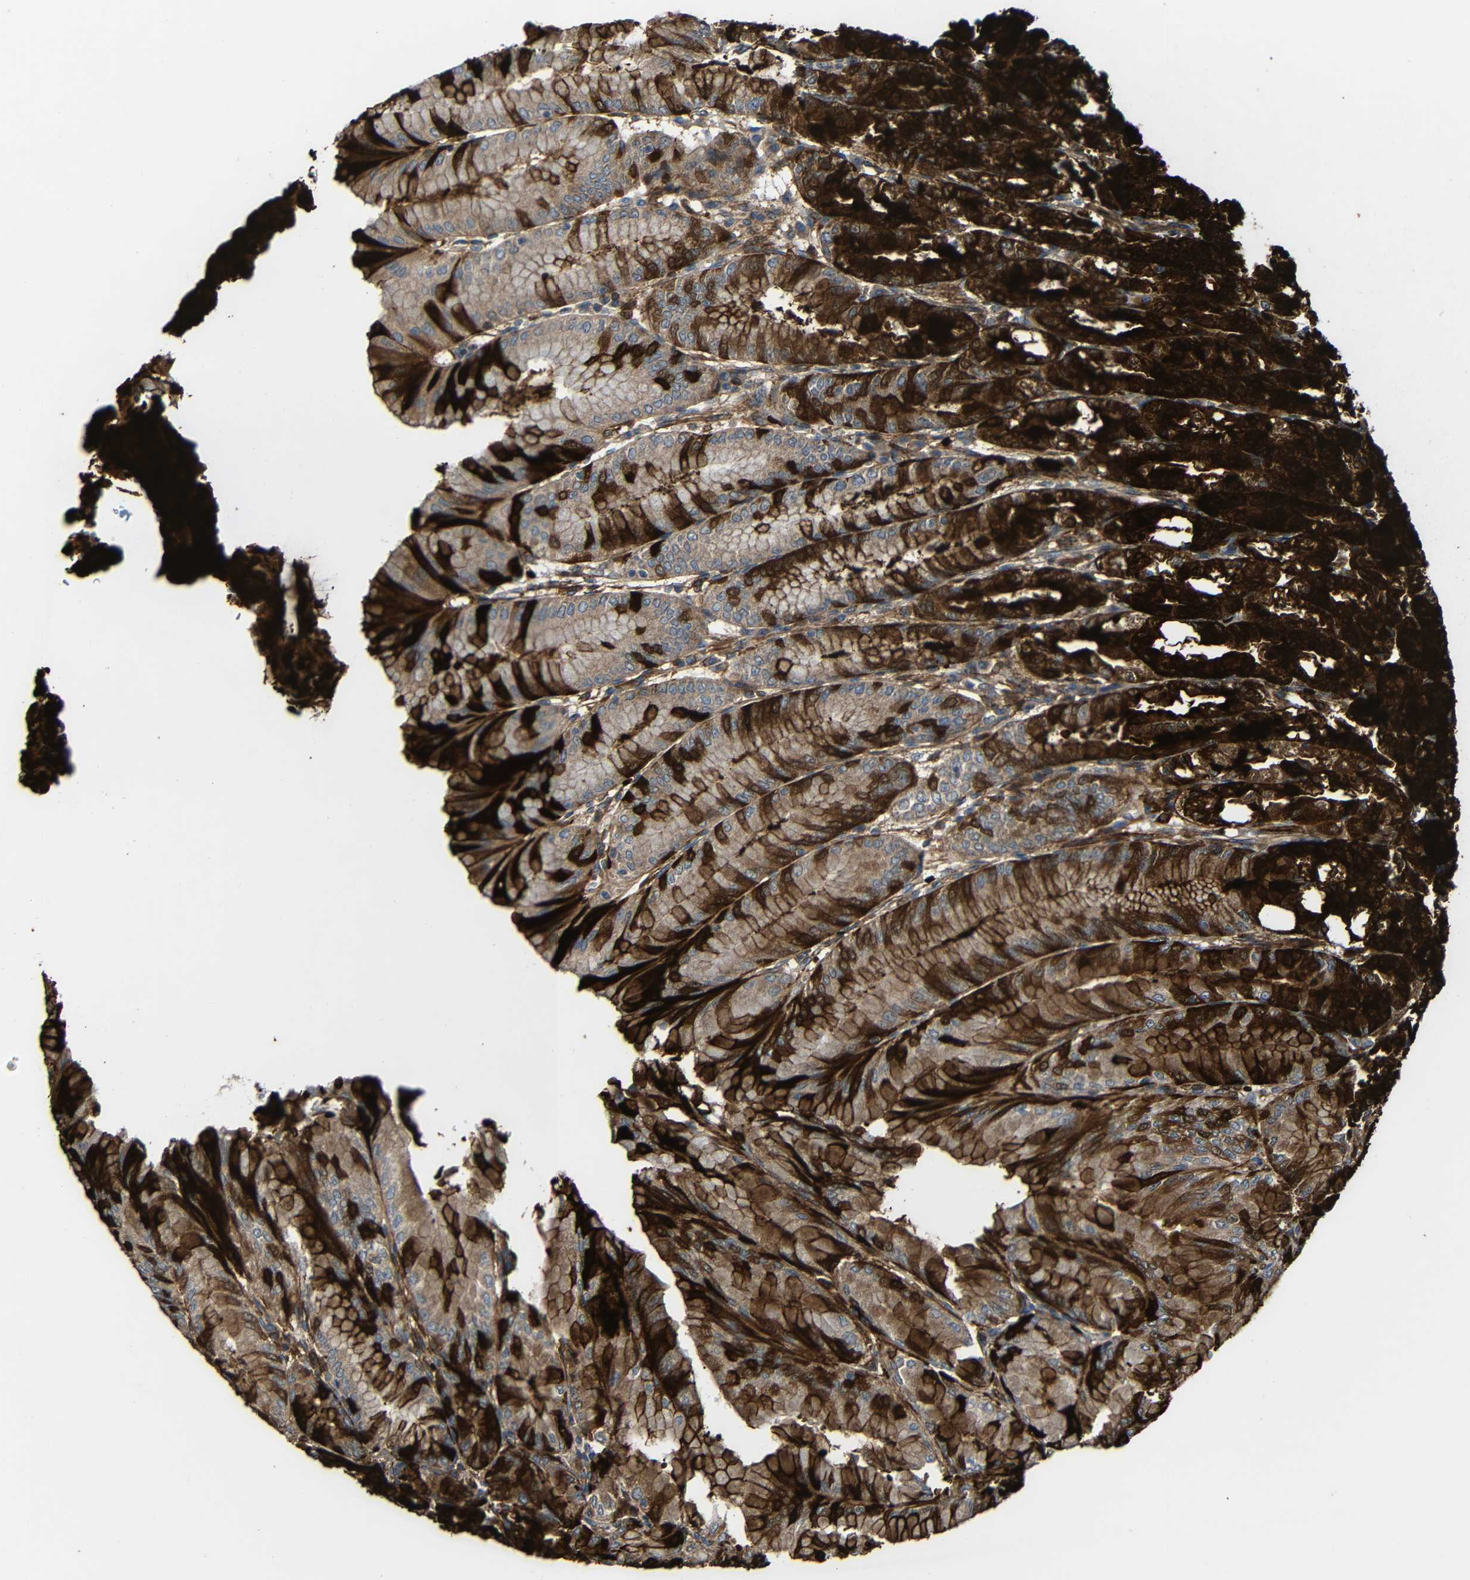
{"staining": {"intensity": "strong", "quantity": ">75%", "location": "cytoplasmic/membranous"}, "tissue": "stomach", "cell_type": "Glandular cells", "image_type": "normal", "snomed": [{"axis": "morphology", "description": "Normal tissue, NOS"}, {"axis": "topography", "description": "Stomach, lower"}], "caption": "Protein staining displays strong cytoplasmic/membranous expression in approximately >75% of glandular cells in benign stomach. (DAB (3,3'-diaminobenzidine) IHC with brightfield microscopy, high magnification).", "gene": "RHOT2", "patient": {"sex": "male", "age": 71}}